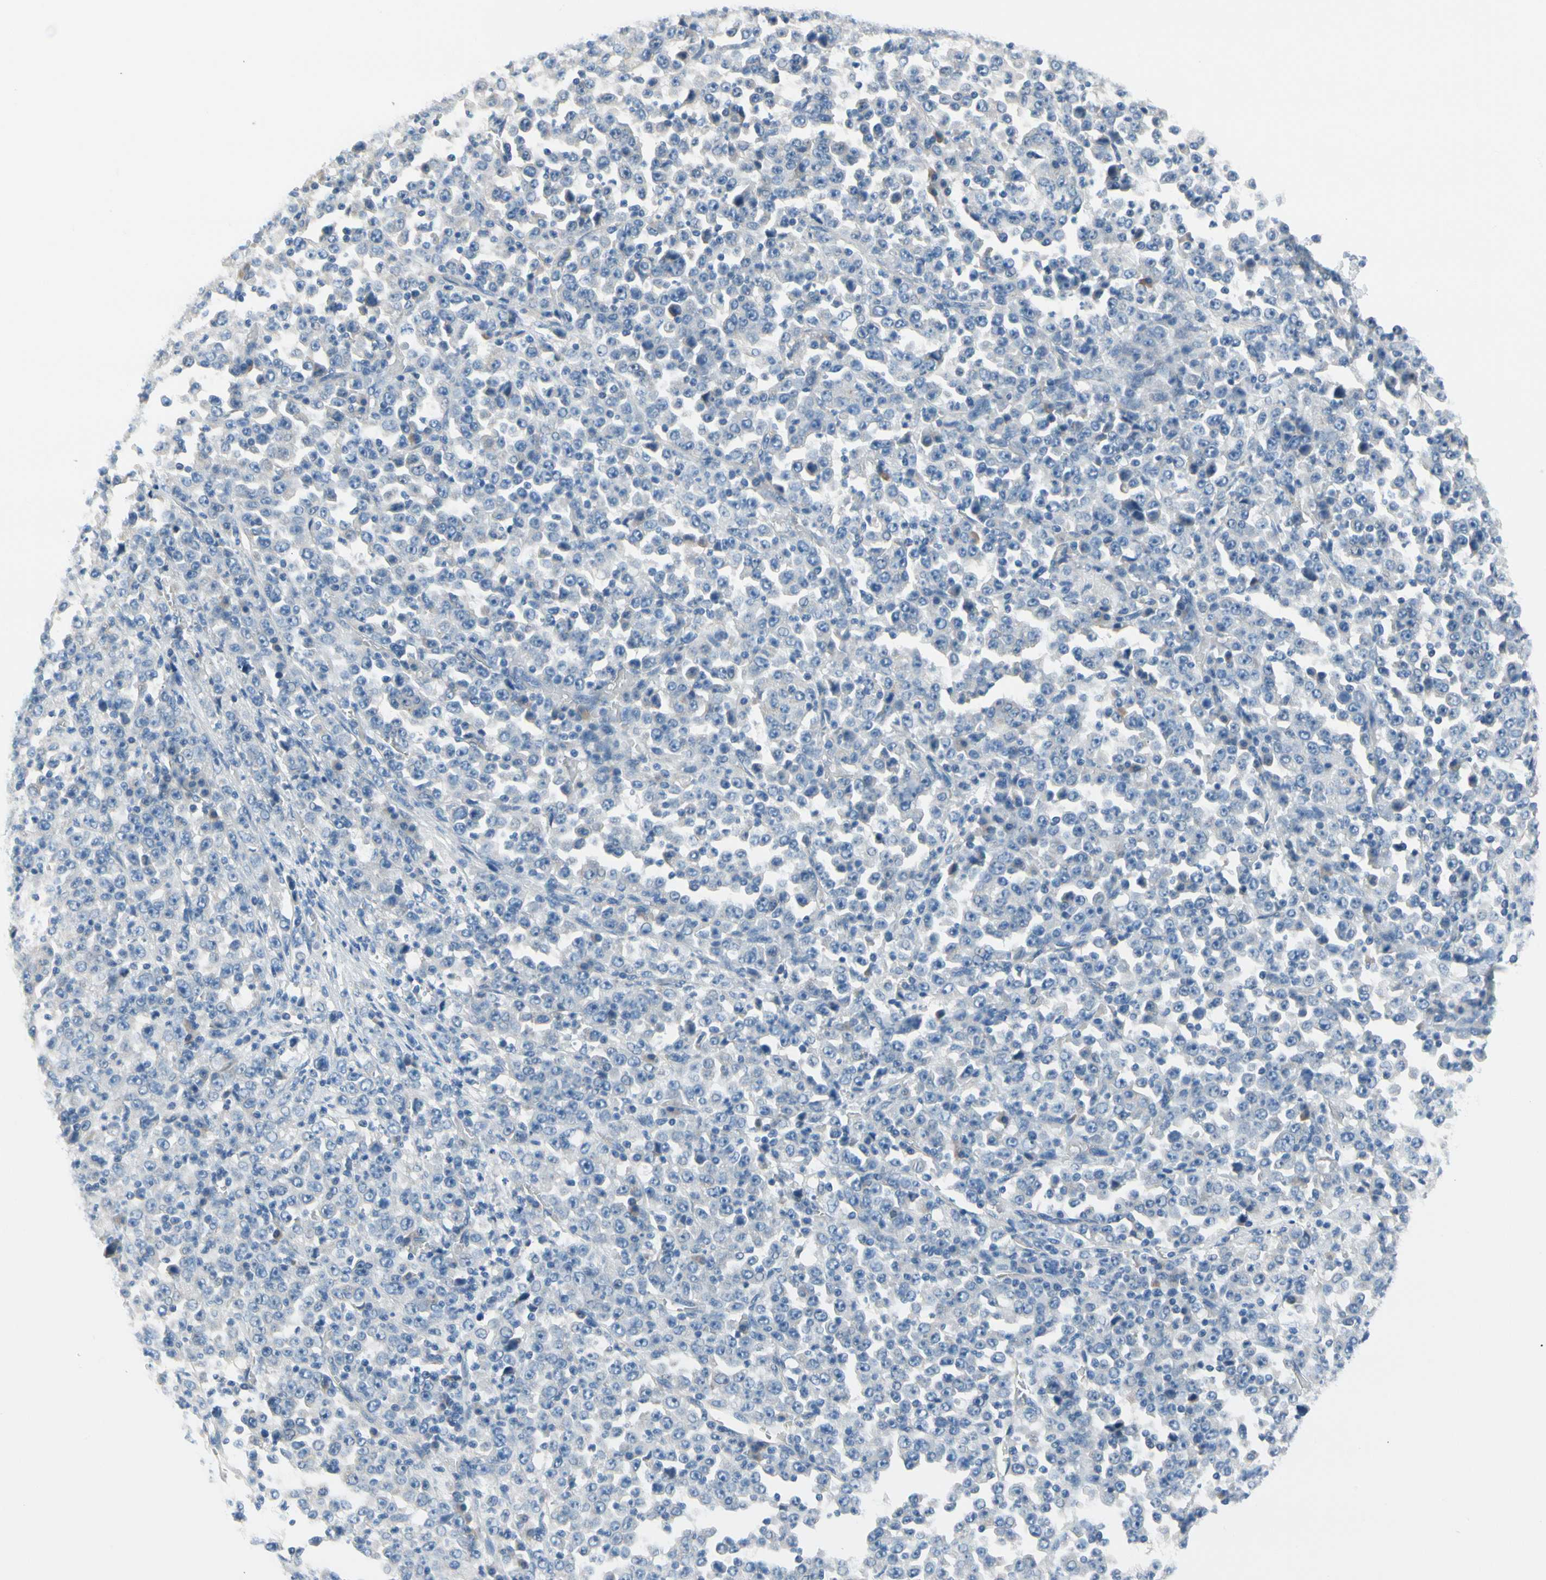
{"staining": {"intensity": "negative", "quantity": "none", "location": "none"}, "tissue": "stomach cancer", "cell_type": "Tumor cells", "image_type": "cancer", "snomed": [{"axis": "morphology", "description": "Normal tissue, NOS"}, {"axis": "morphology", "description": "Adenocarcinoma, NOS"}, {"axis": "topography", "description": "Stomach, upper"}, {"axis": "topography", "description": "Stomach"}], "caption": "A histopathology image of human stomach cancer is negative for staining in tumor cells. The staining is performed using DAB brown chromogen with nuclei counter-stained in using hematoxylin.", "gene": "CA14", "patient": {"sex": "male", "age": 59}}